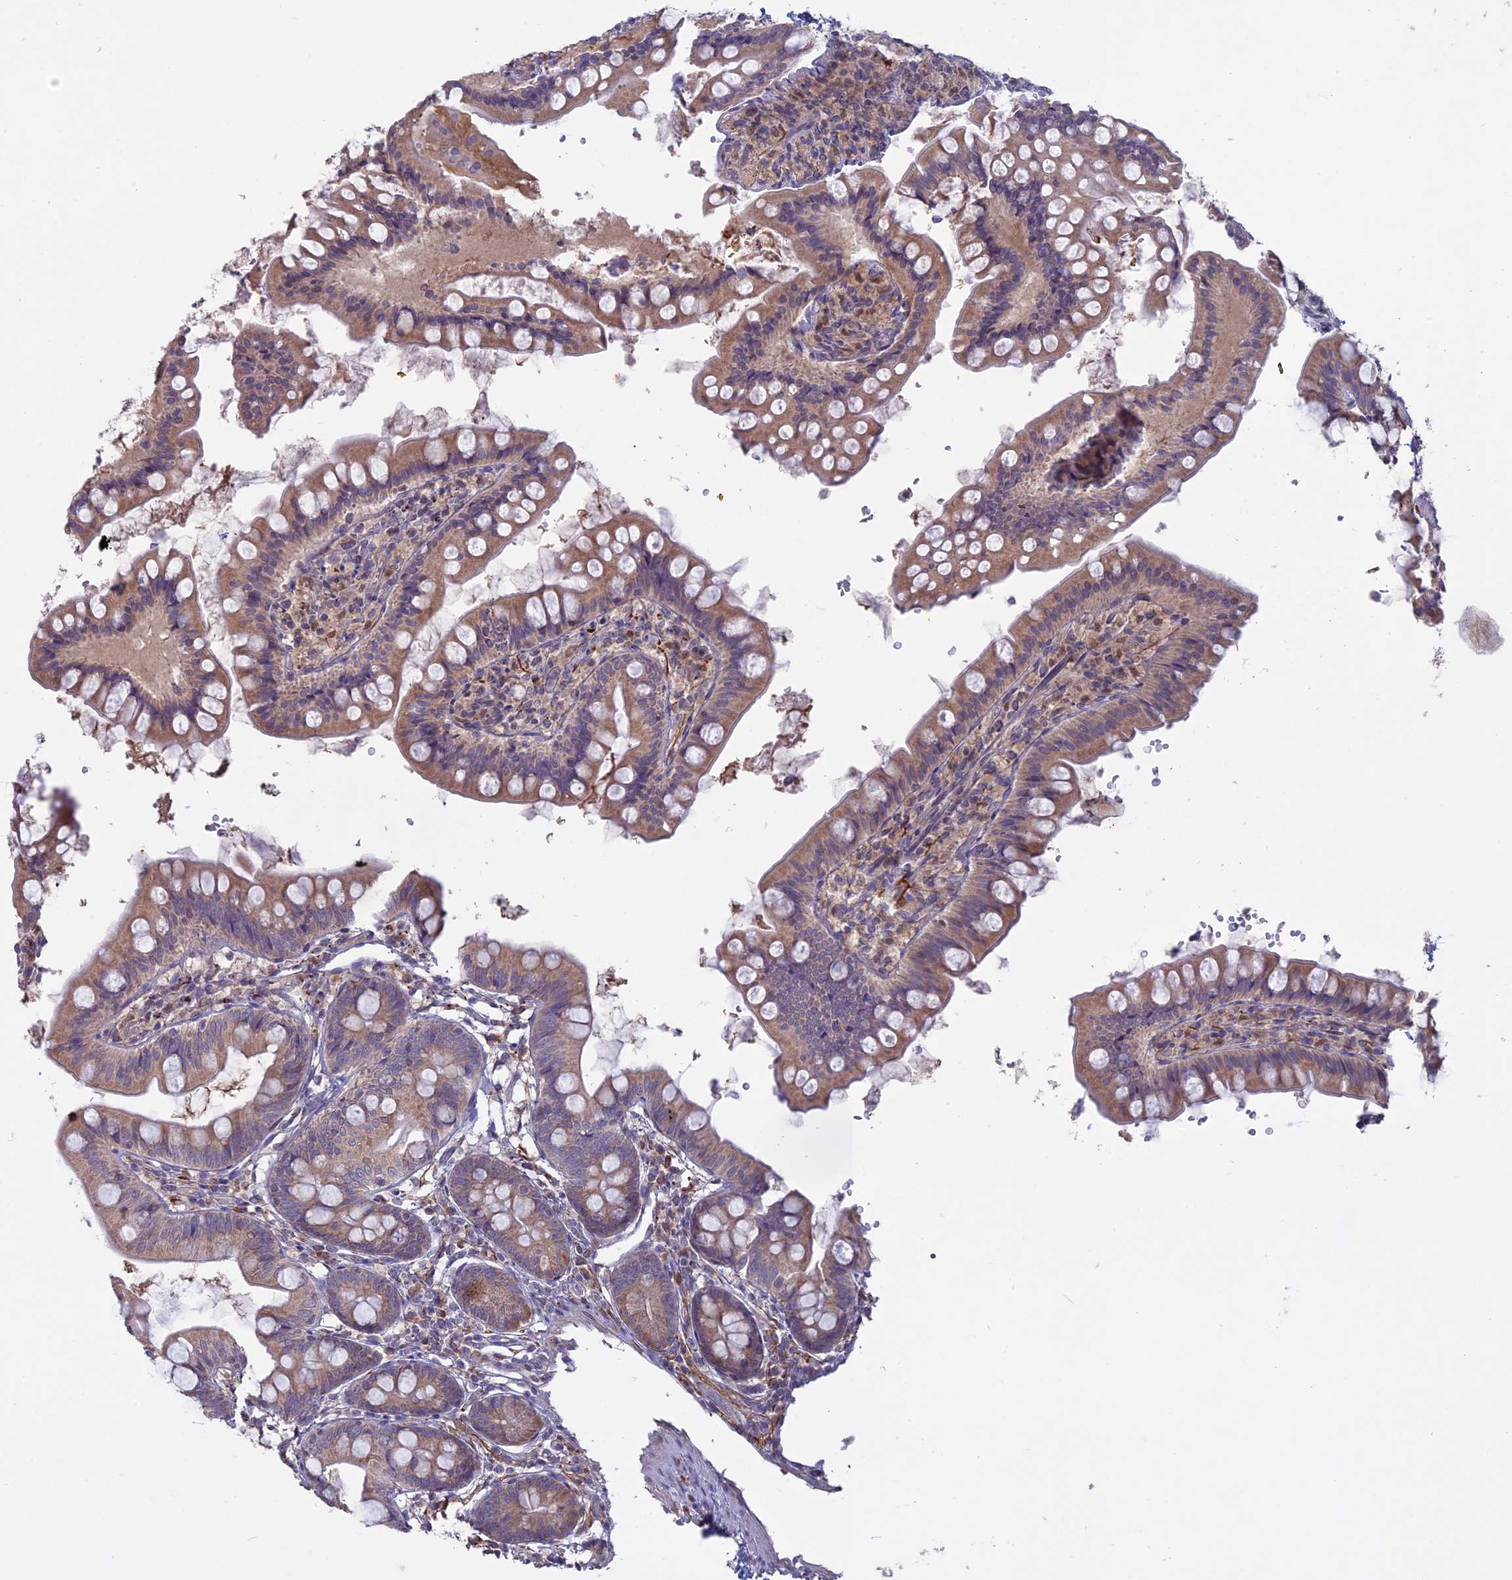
{"staining": {"intensity": "moderate", "quantity": ">75%", "location": "cytoplasmic/membranous"}, "tissue": "small intestine", "cell_type": "Glandular cells", "image_type": "normal", "snomed": [{"axis": "morphology", "description": "Normal tissue, NOS"}, {"axis": "topography", "description": "Small intestine"}], "caption": "Immunohistochemistry of normal small intestine demonstrates medium levels of moderate cytoplasmic/membranous expression in approximately >75% of glandular cells. The staining was performed using DAB (3,3'-diaminobenzidine), with brown indicating positive protein expression. Nuclei are stained blue with hematoxylin.", "gene": "TMEM208", "patient": {"sex": "male", "age": 7}}